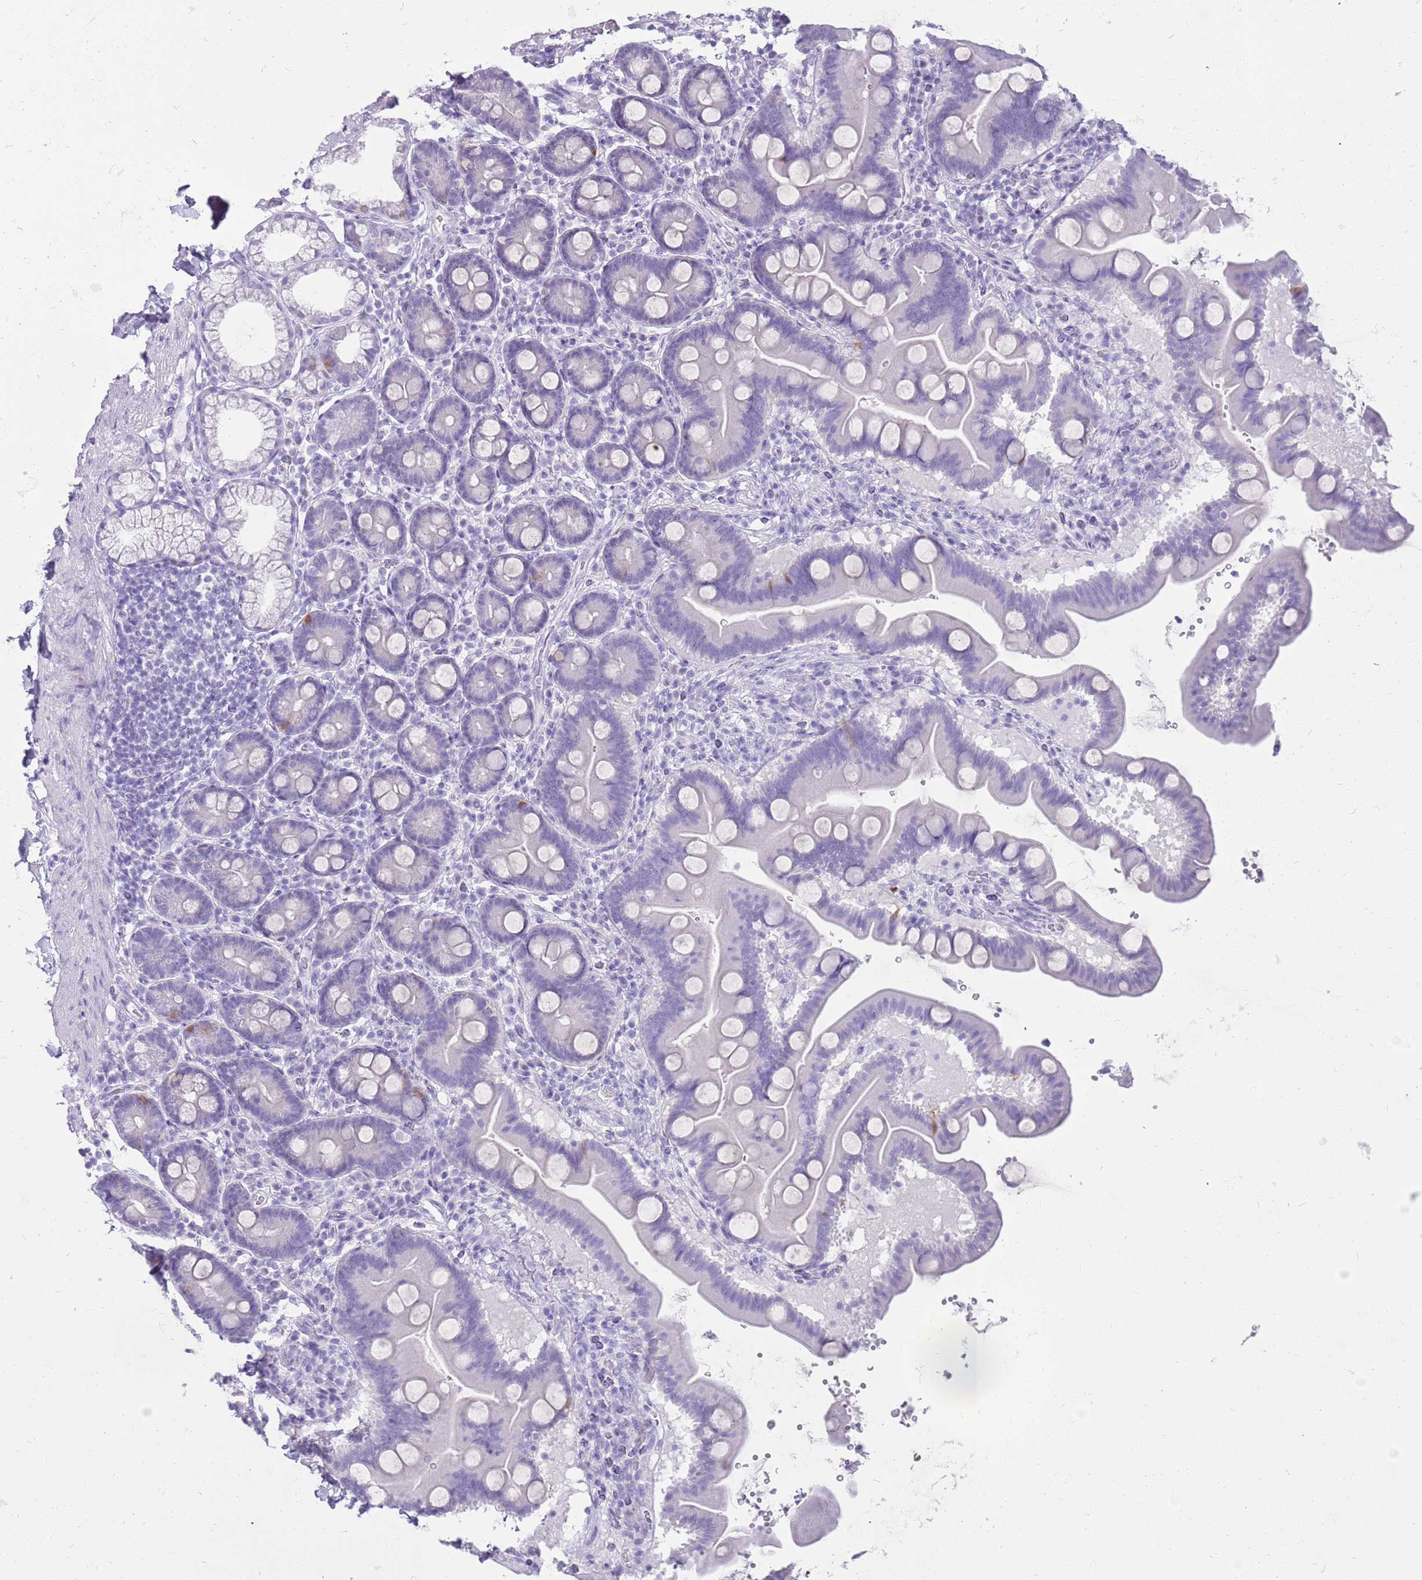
{"staining": {"intensity": "negative", "quantity": "none", "location": "none"}, "tissue": "duodenum", "cell_type": "Glandular cells", "image_type": "normal", "snomed": [{"axis": "morphology", "description": "Normal tissue, NOS"}, {"axis": "topography", "description": "Duodenum"}], "caption": "Immunohistochemistry (IHC) photomicrograph of unremarkable duodenum: duodenum stained with DAB shows no significant protein staining in glandular cells.", "gene": "ENSG00000271254", "patient": {"sex": "male", "age": 54}}